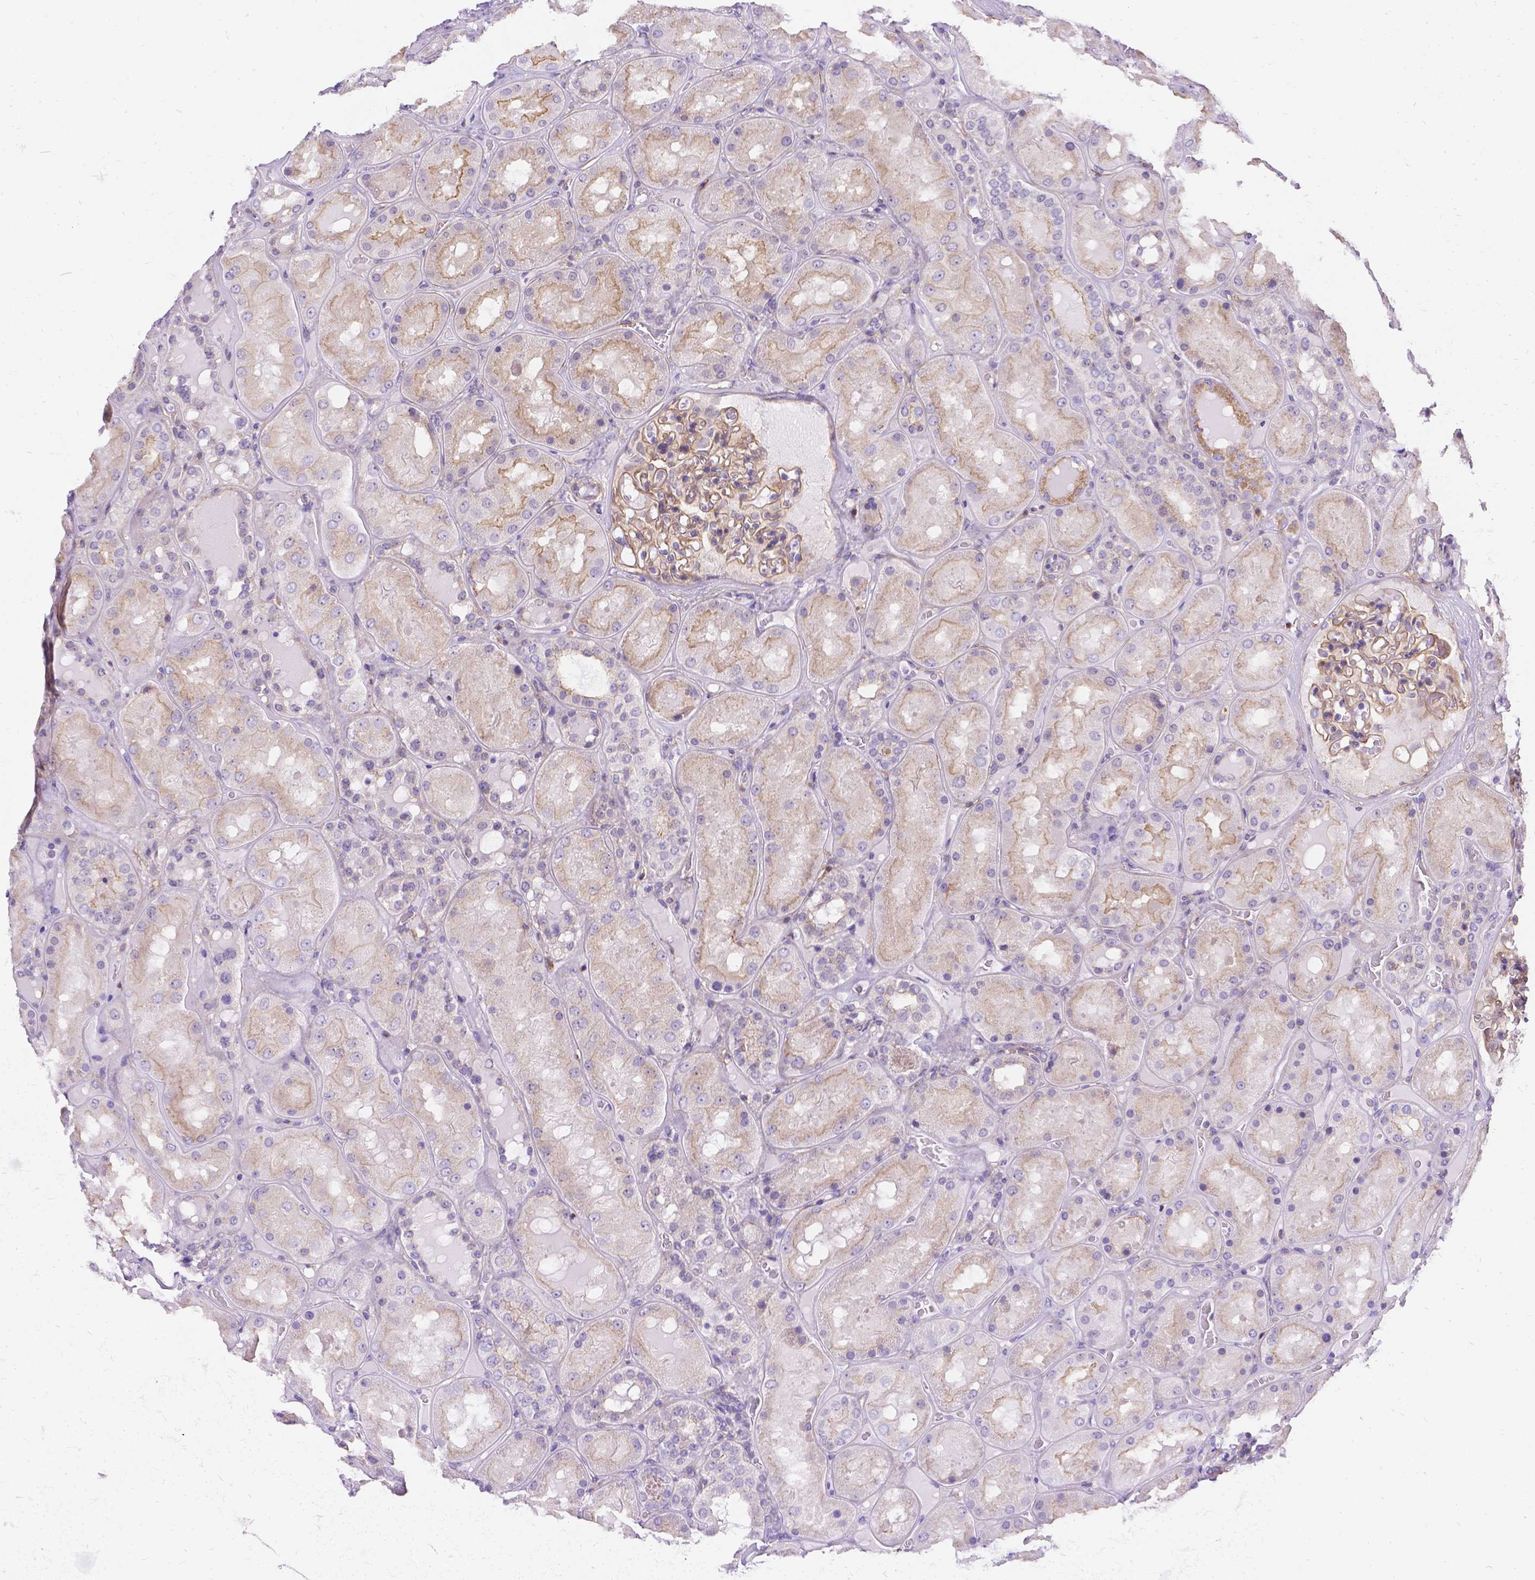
{"staining": {"intensity": "moderate", "quantity": "<25%", "location": "cytoplasmic/membranous"}, "tissue": "kidney", "cell_type": "Cells in glomeruli", "image_type": "normal", "snomed": [{"axis": "morphology", "description": "Normal tissue, NOS"}, {"axis": "topography", "description": "Kidney"}], "caption": "The histopathology image exhibits staining of normal kidney, revealing moderate cytoplasmic/membranous protein staining (brown color) within cells in glomeruli. (DAB (3,3'-diaminobenzidine) = brown stain, brightfield microscopy at high magnification).", "gene": "PALS1", "patient": {"sex": "male", "age": 73}}